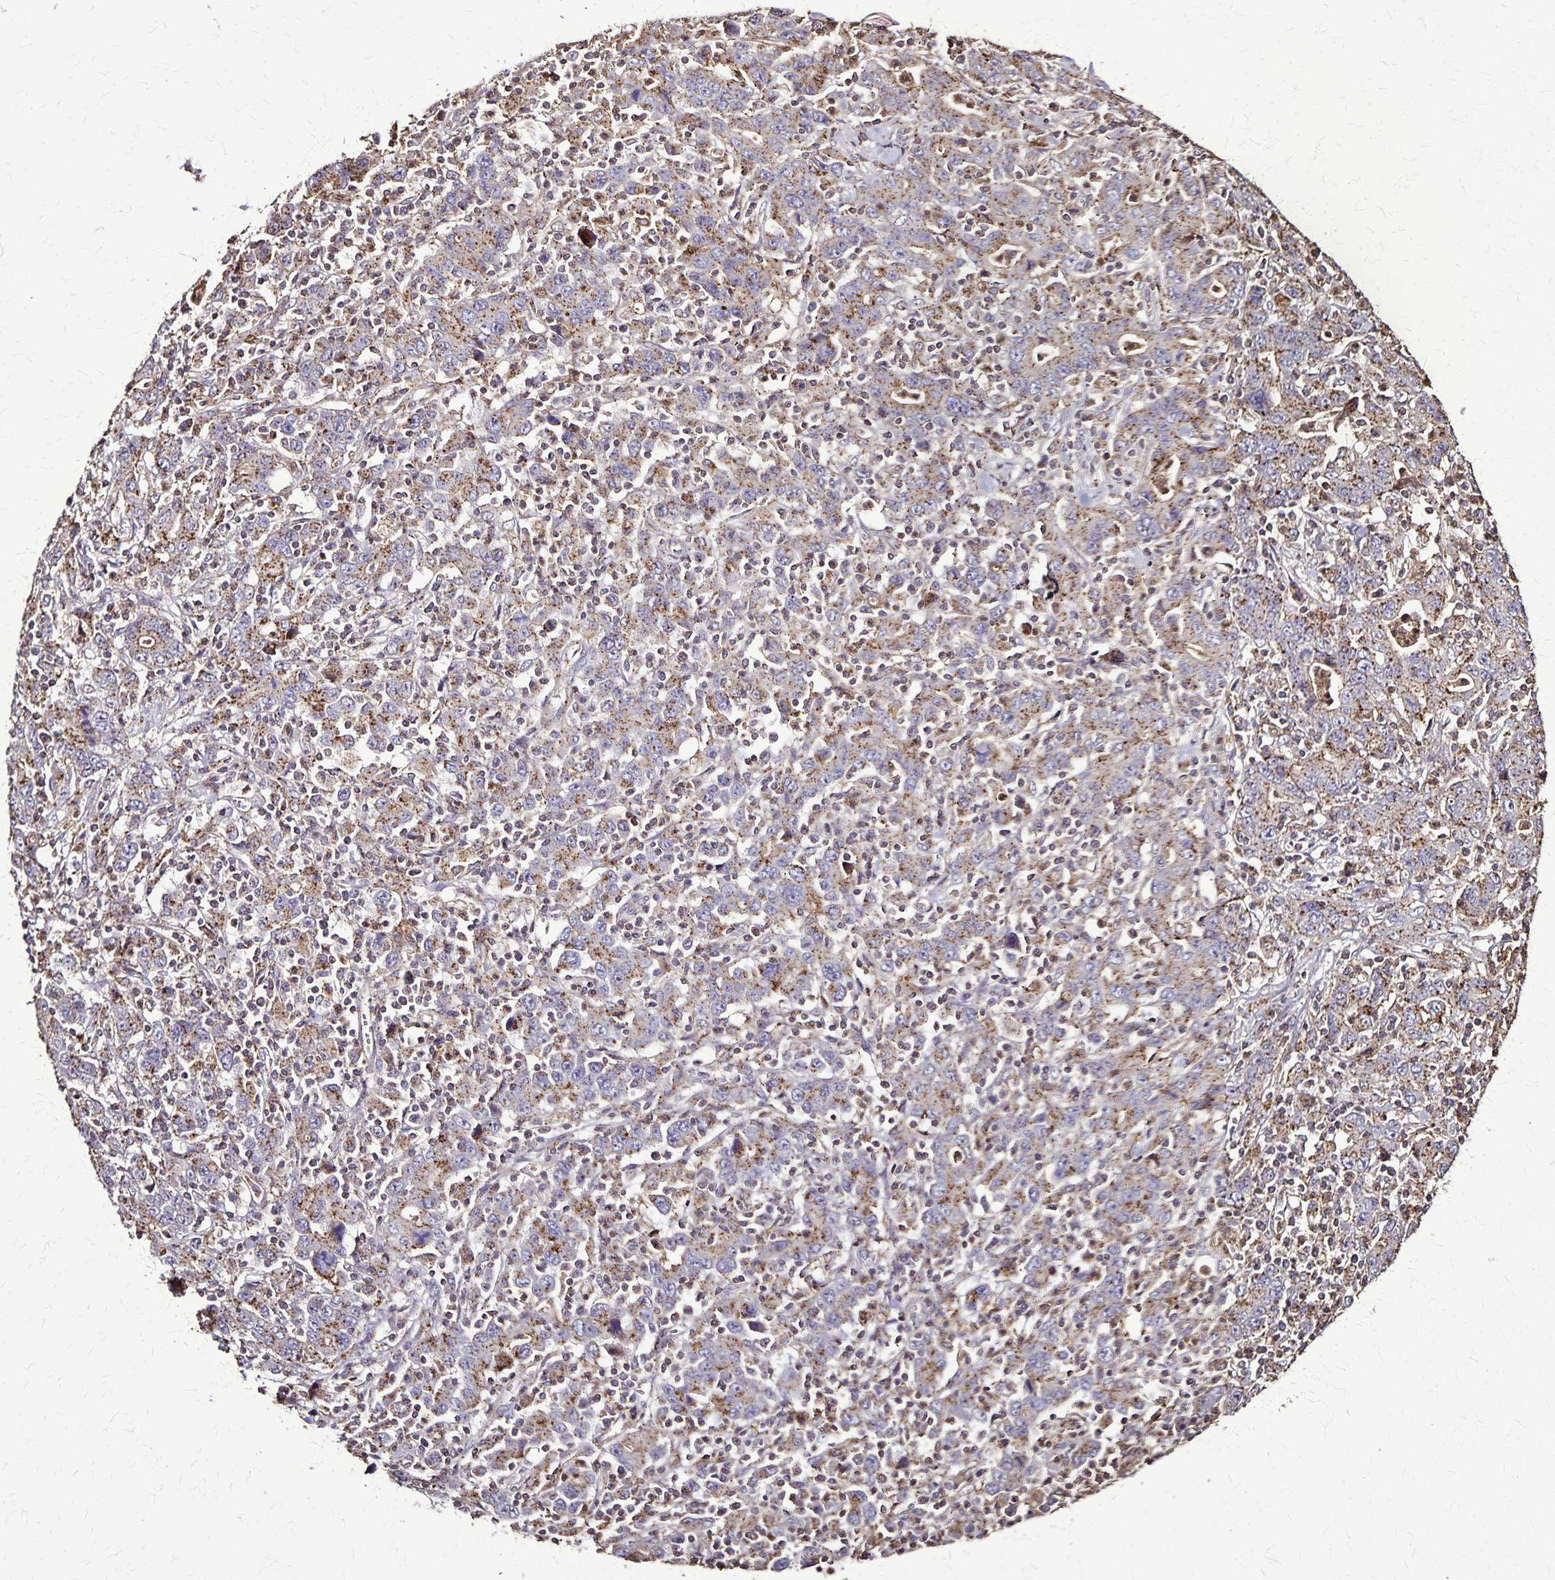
{"staining": {"intensity": "moderate", "quantity": ">75%", "location": "cytoplasmic/membranous"}, "tissue": "stomach cancer", "cell_type": "Tumor cells", "image_type": "cancer", "snomed": [{"axis": "morphology", "description": "Adenocarcinoma, NOS"}, {"axis": "topography", "description": "Stomach, upper"}], "caption": "Immunohistochemical staining of stomach adenocarcinoma reveals medium levels of moderate cytoplasmic/membranous staining in approximately >75% of tumor cells.", "gene": "CHMP1B", "patient": {"sex": "male", "age": 69}}